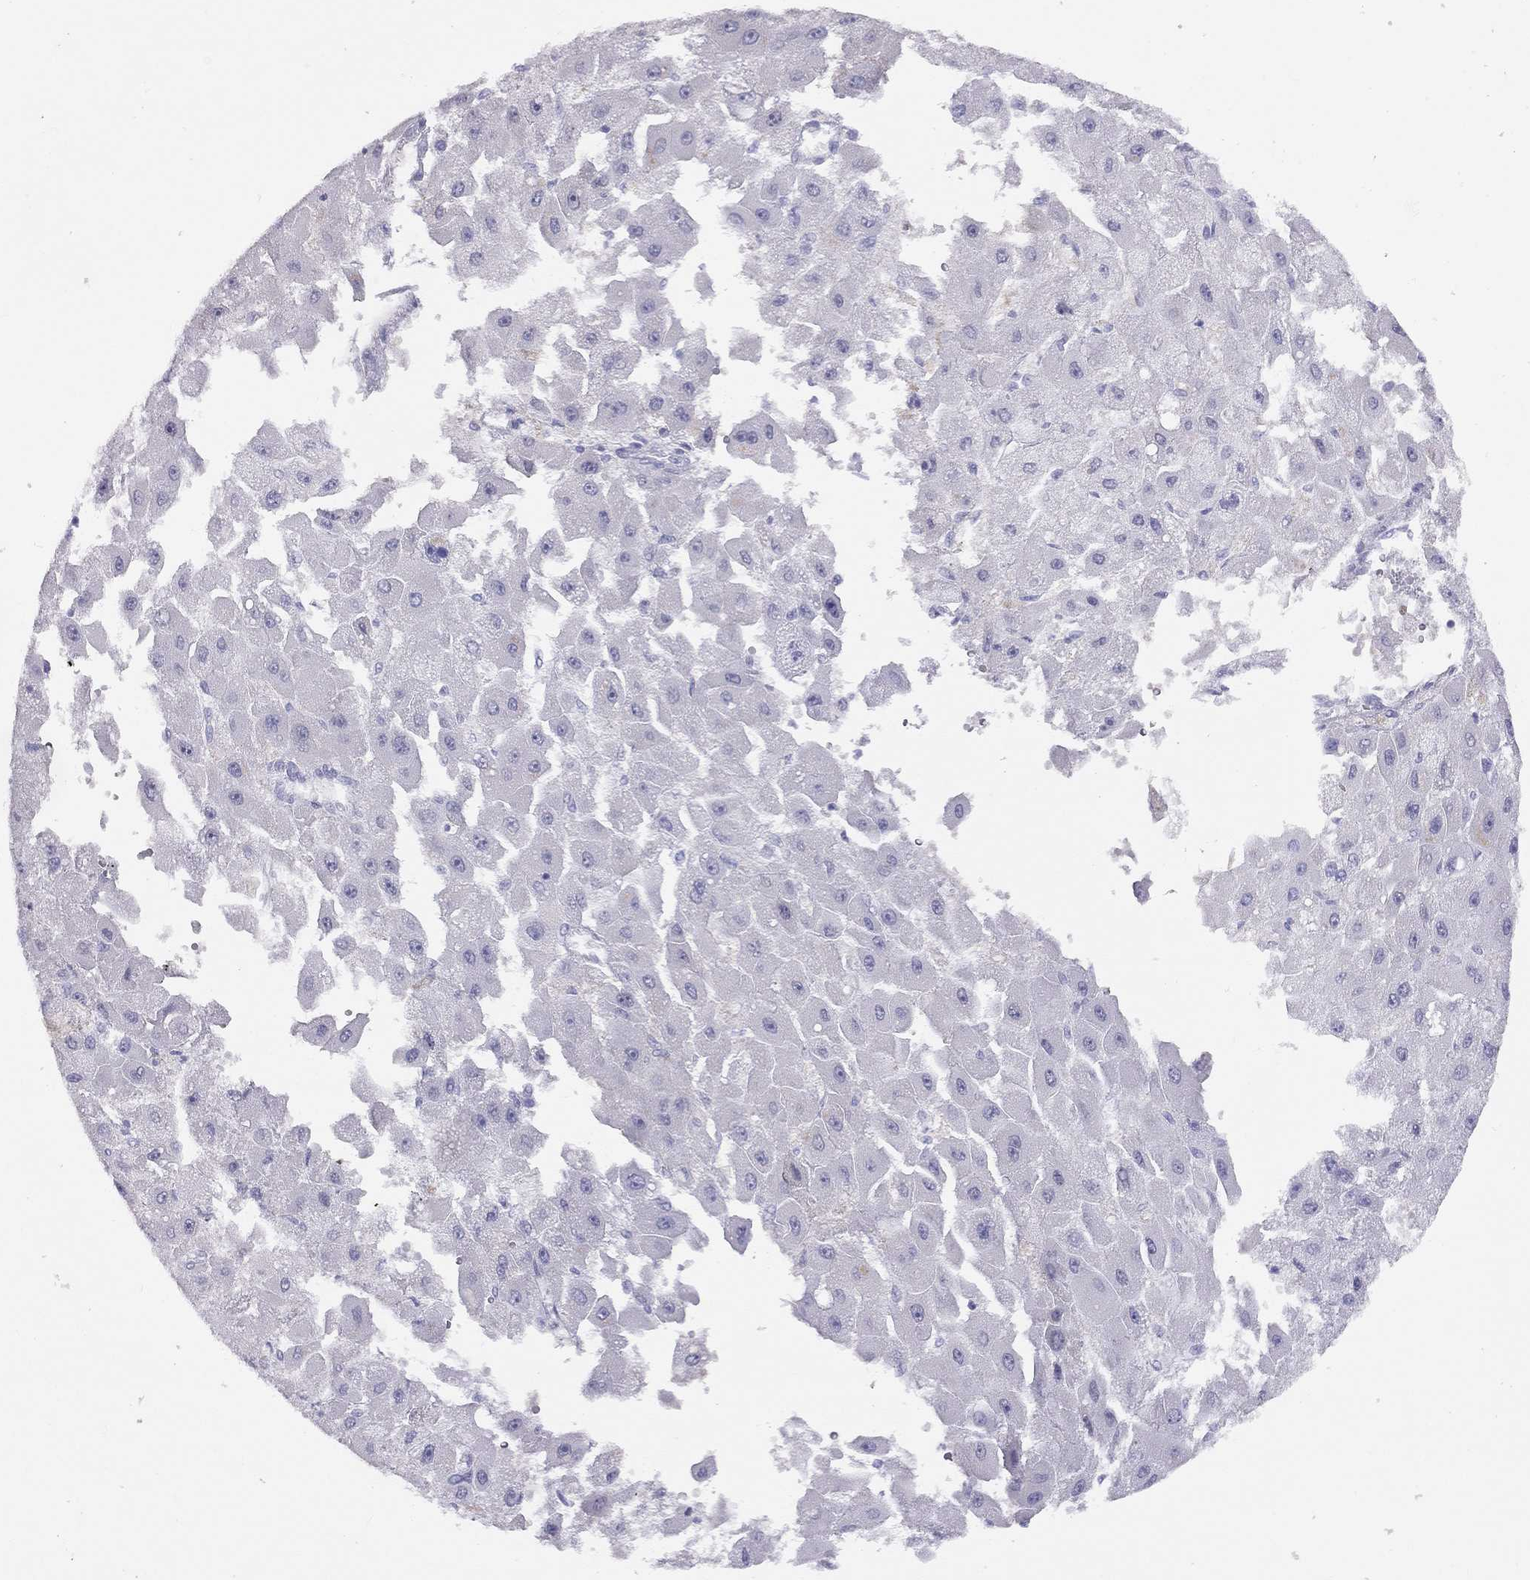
{"staining": {"intensity": "negative", "quantity": "none", "location": "none"}, "tissue": "liver cancer", "cell_type": "Tumor cells", "image_type": "cancer", "snomed": [{"axis": "morphology", "description": "Carcinoma, Hepatocellular, NOS"}, {"axis": "topography", "description": "Liver"}], "caption": "Immunohistochemical staining of human liver cancer demonstrates no significant positivity in tumor cells.", "gene": "LRIT2", "patient": {"sex": "female", "age": 25}}